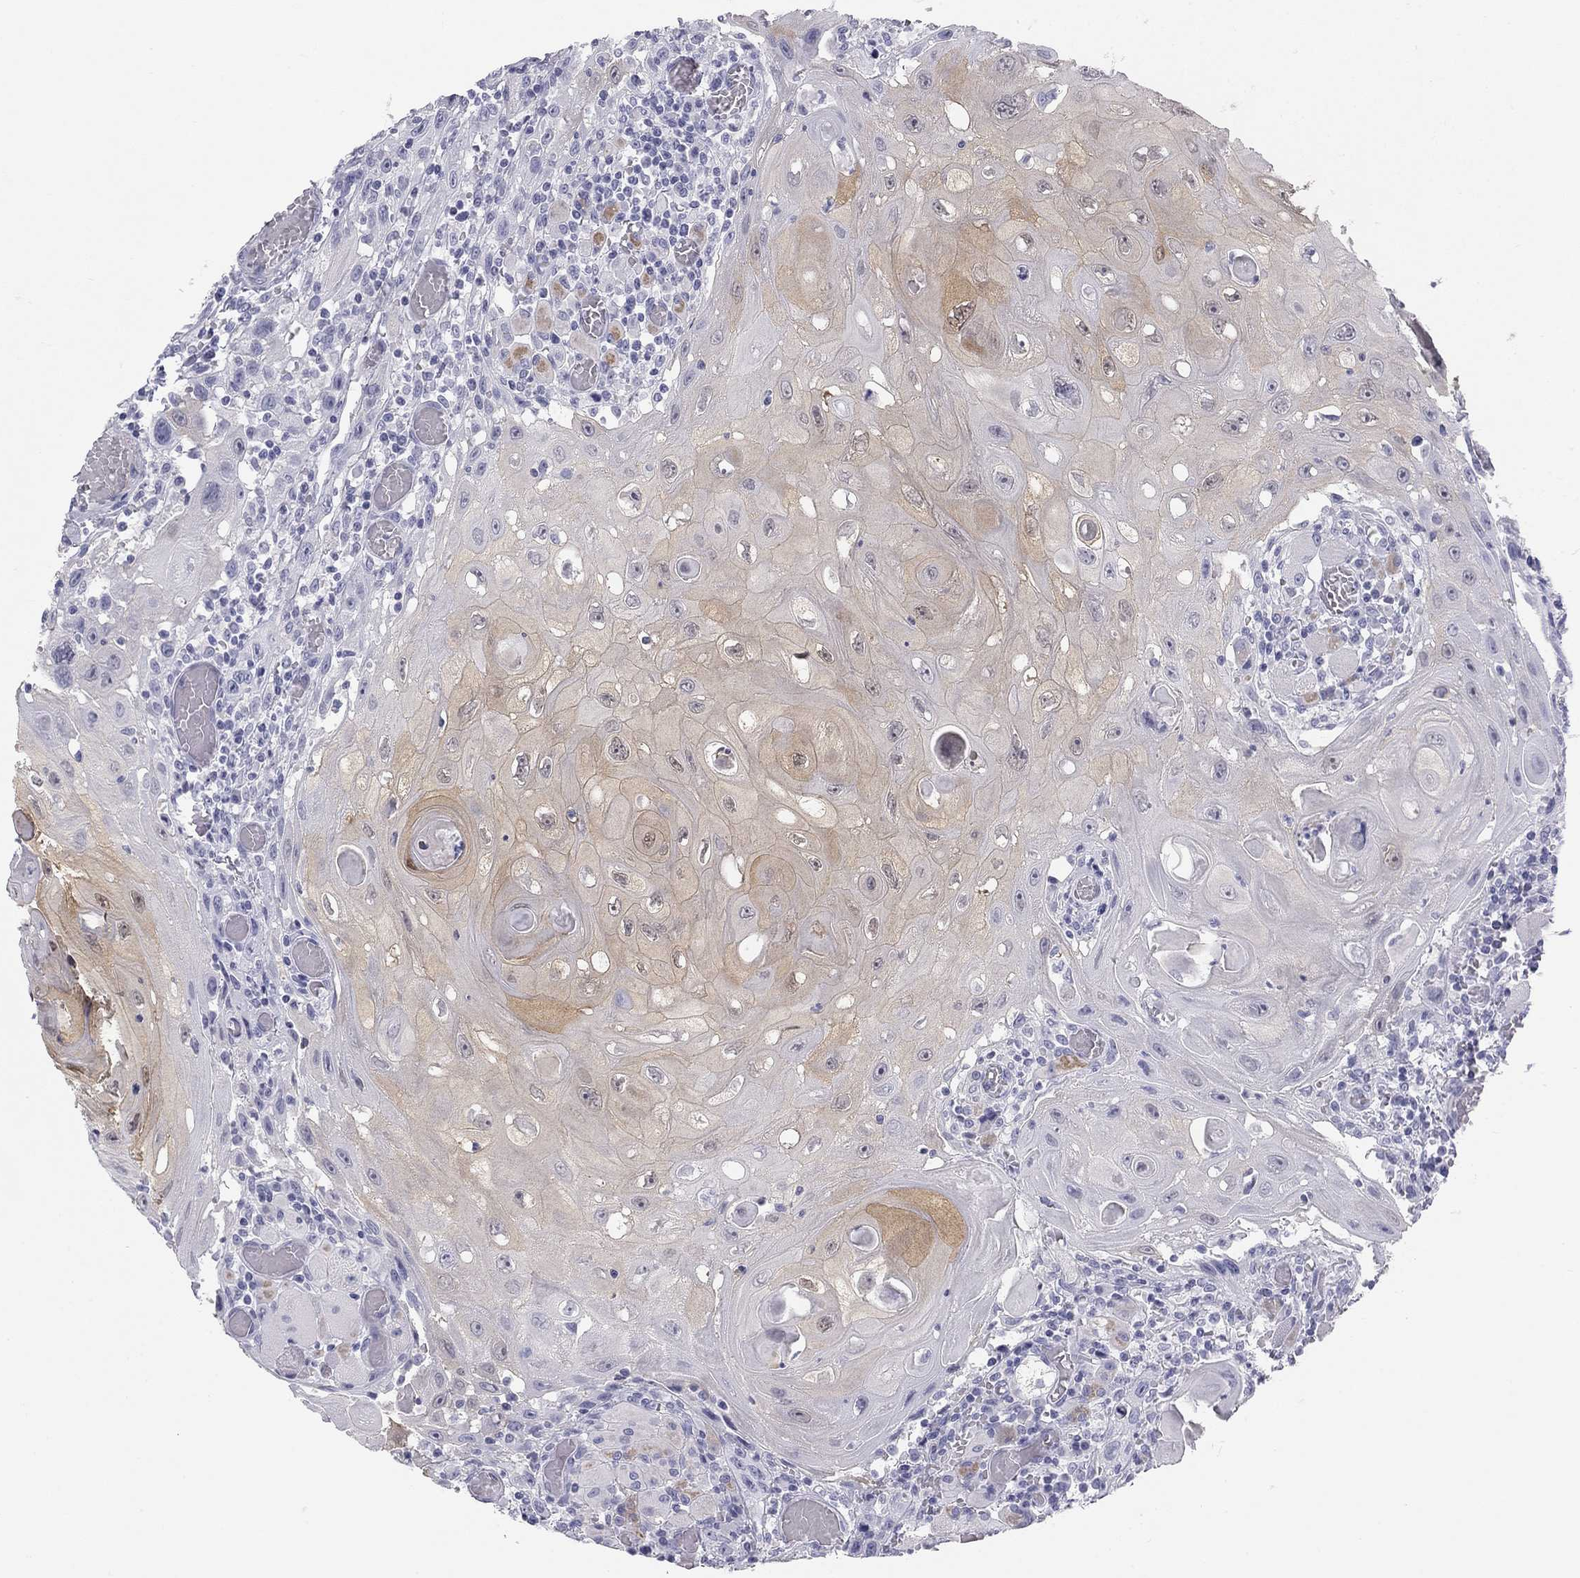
{"staining": {"intensity": "weak", "quantity": "<25%", "location": "cytoplasmic/membranous"}, "tissue": "head and neck cancer", "cell_type": "Tumor cells", "image_type": "cancer", "snomed": [{"axis": "morphology", "description": "Normal tissue, NOS"}, {"axis": "morphology", "description": "Squamous cell carcinoma, NOS"}, {"axis": "topography", "description": "Oral tissue"}, {"axis": "topography", "description": "Head-Neck"}], "caption": "Immunohistochemistry photomicrograph of human squamous cell carcinoma (head and neck) stained for a protein (brown), which shows no positivity in tumor cells.", "gene": "SULT2B1", "patient": {"sex": "male", "age": 71}}